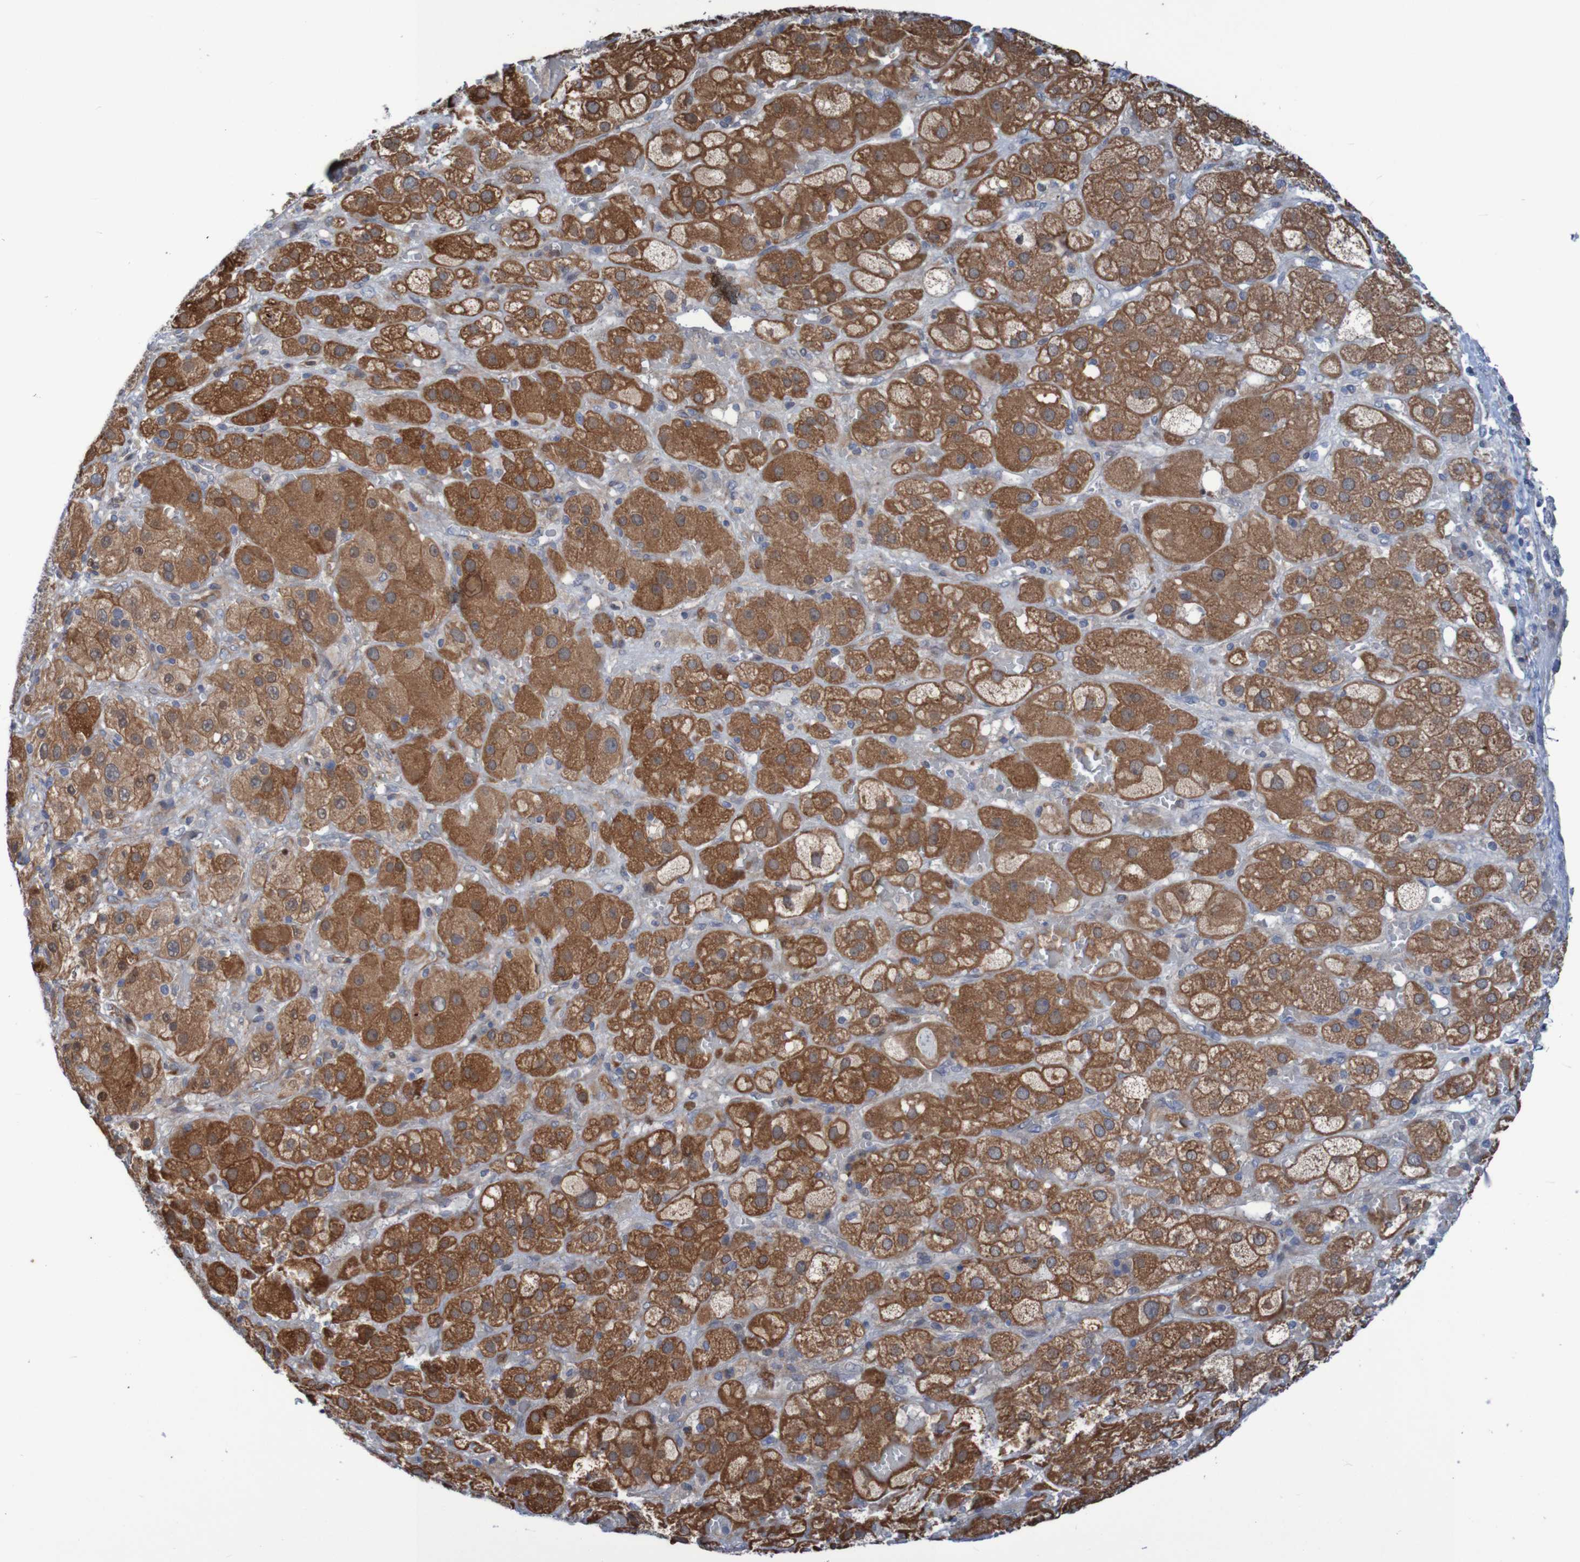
{"staining": {"intensity": "strong", "quantity": ">75%", "location": "cytoplasmic/membranous"}, "tissue": "adrenal gland", "cell_type": "Glandular cells", "image_type": "normal", "snomed": [{"axis": "morphology", "description": "Normal tissue, NOS"}, {"axis": "topography", "description": "Adrenal gland"}], "caption": "Strong cytoplasmic/membranous staining for a protein is identified in approximately >75% of glandular cells of benign adrenal gland using IHC.", "gene": "ANGPT4", "patient": {"sex": "female", "age": 47}}